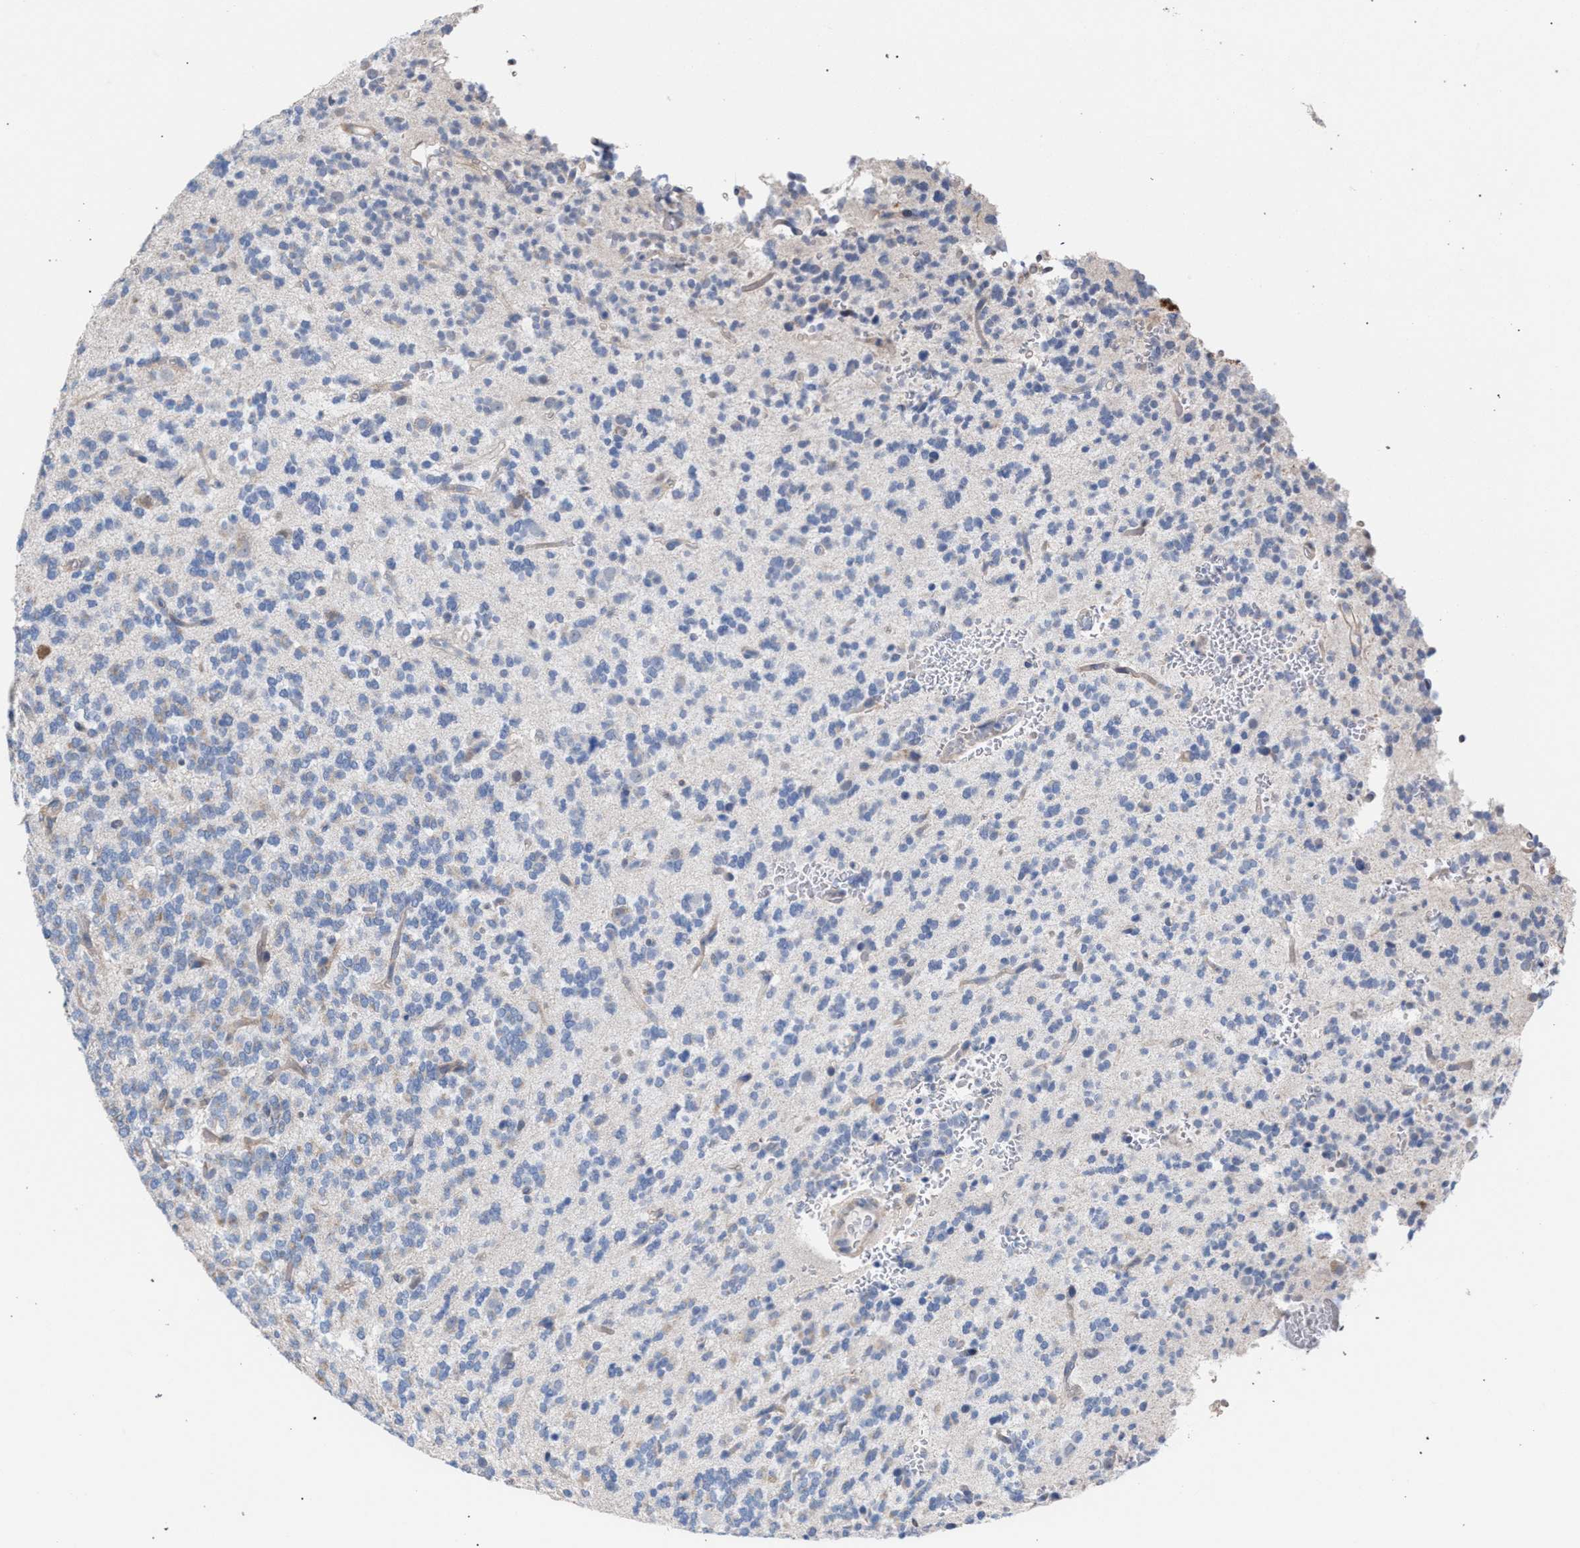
{"staining": {"intensity": "negative", "quantity": "none", "location": "none"}, "tissue": "glioma", "cell_type": "Tumor cells", "image_type": "cancer", "snomed": [{"axis": "morphology", "description": "Glioma, malignant, Low grade"}, {"axis": "topography", "description": "Brain"}], "caption": "High power microscopy photomicrograph of an immunohistochemistry image of glioma, revealing no significant expression in tumor cells. (DAB immunohistochemistry, high magnification).", "gene": "RNF135", "patient": {"sex": "male", "age": 38}}